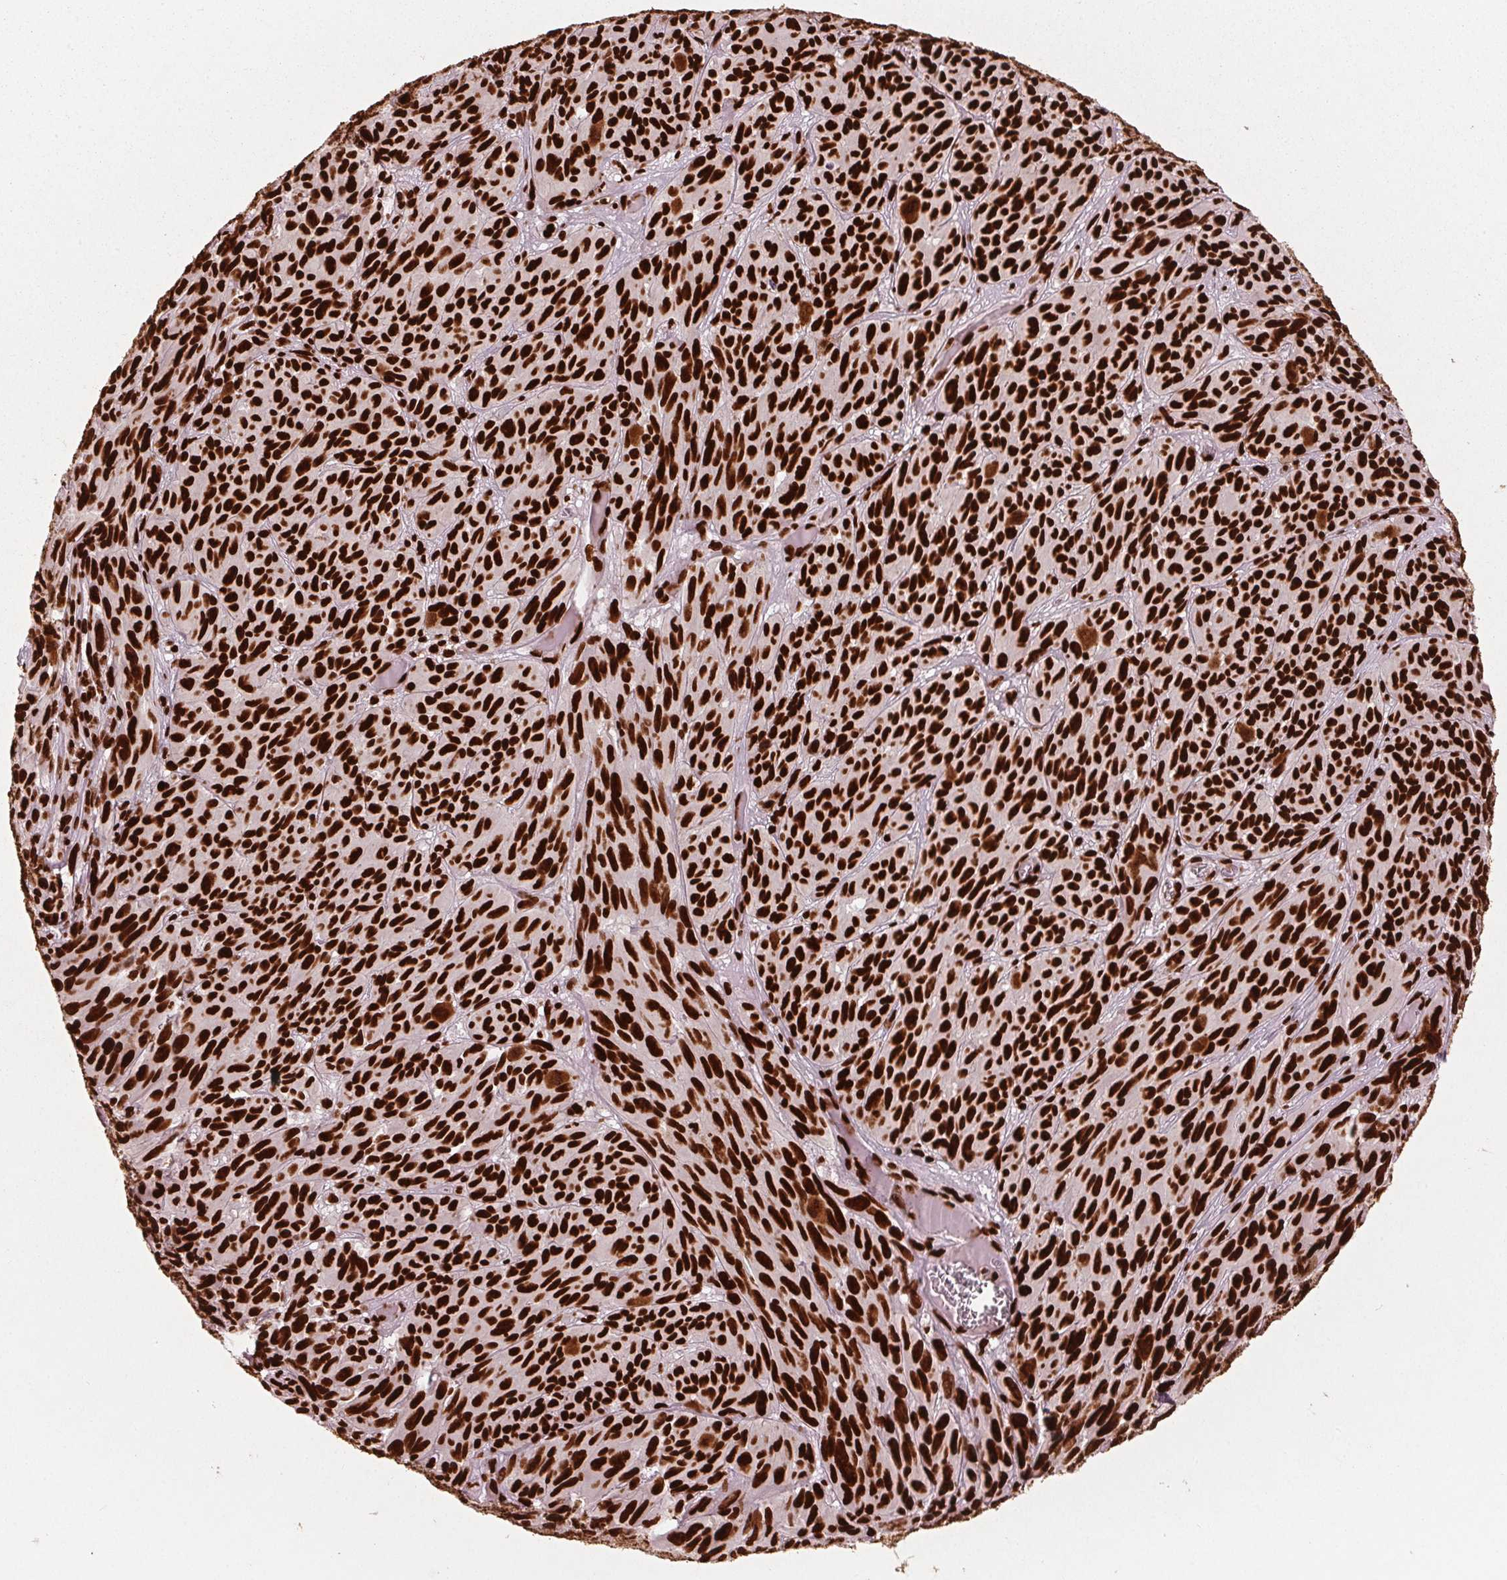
{"staining": {"intensity": "strong", "quantity": ">75%", "location": "nuclear"}, "tissue": "melanoma", "cell_type": "Tumor cells", "image_type": "cancer", "snomed": [{"axis": "morphology", "description": "Malignant melanoma, NOS"}, {"axis": "topography", "description": "Vulva, labia, clitoris and Bartholin´s gland, NO"}], "caption": "High-power microscopy captured an immunohistochemistry (IHC) histopathology image of melanoma, revealing strong nuclear expression in approximately >75% of tumor cells. (brown staining indicates protein expression, while blue staining denotes nuclei).", "gene": "BRD4", "patient": {"sex": "female", "age": 75}}